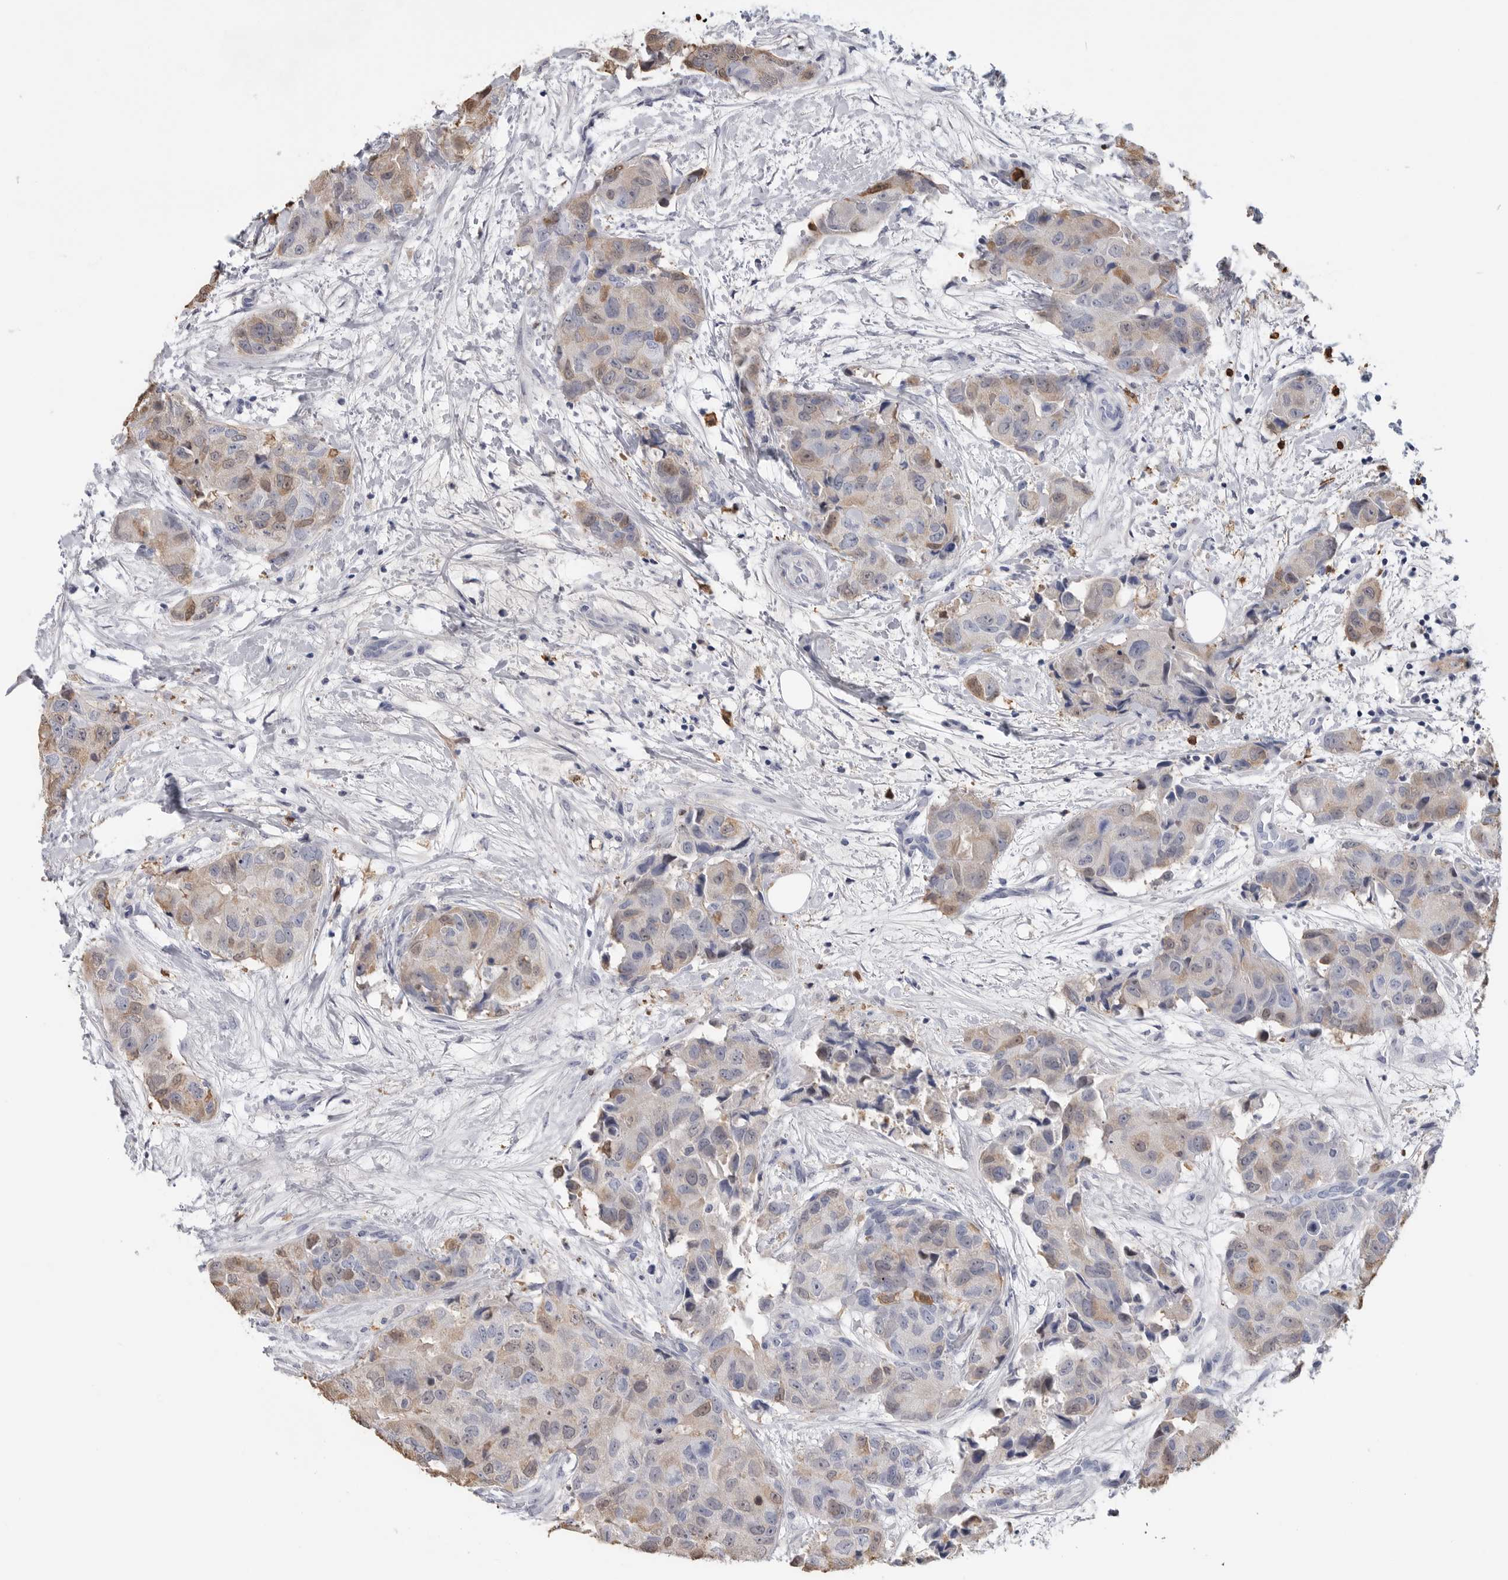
{"staining": {"intensity": "weak", "quantity": "<25%", "location": "cytoplasmic/membranous"}, "tissue": "breast cancer", "cell_type": "Tumor cells", "image_type": "cancer", "snomed": [{"axis": "morphology", "description": "Duct carcinoma"}, {"axis": "topography", "description": "Breast"}], "caption": "This is an IHC image of human breast cancer (invasive ductal carcinoma). There is no staining in tumor cells.", "gene": "CYB561D1", "patient": {"sex": "female", "age": 62}}